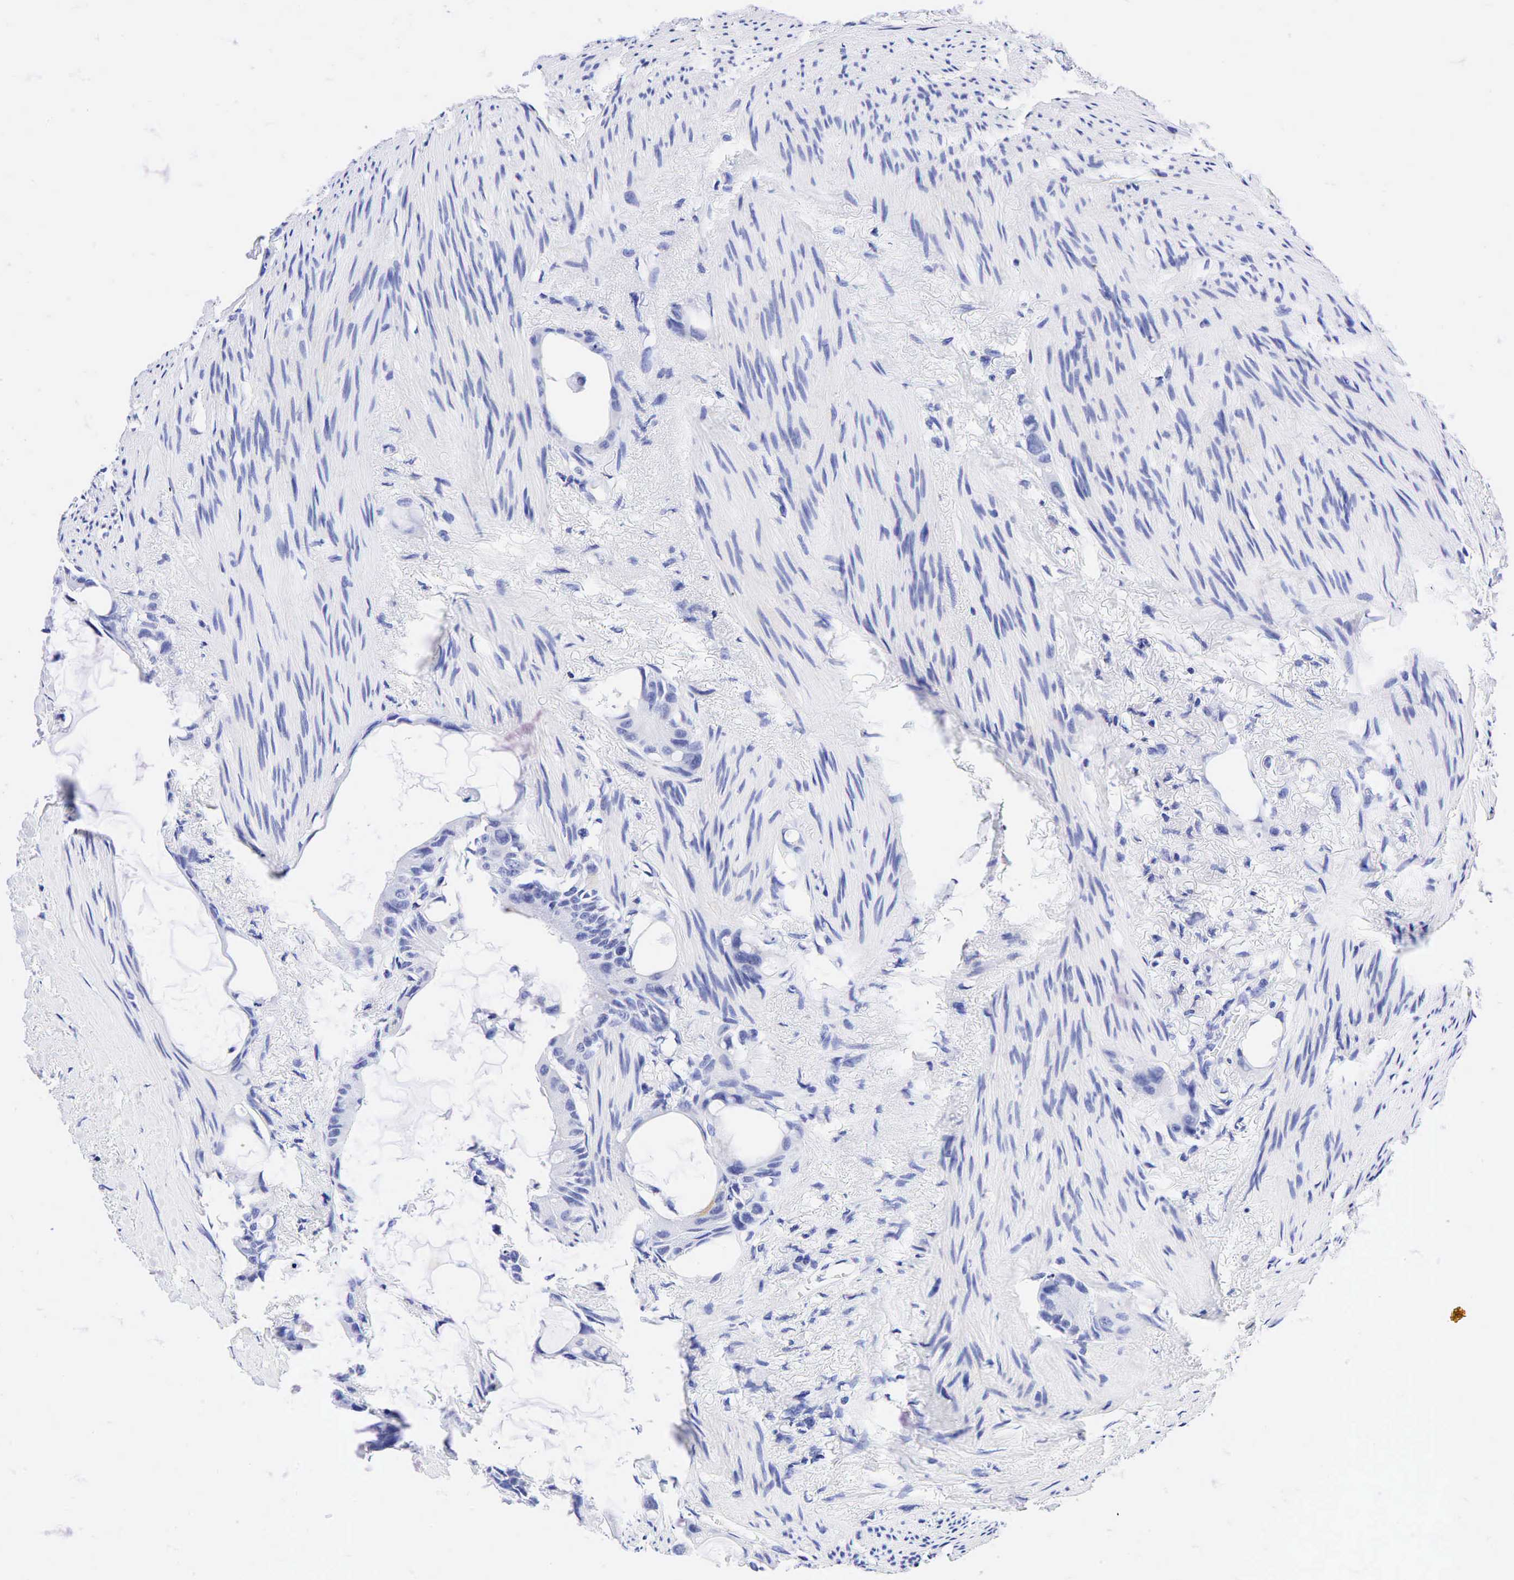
{"staining": {"intensity": "negative", "quantity": "none", "location": "none"}, "tissue": "colorectal cancer", "cell_type": "Tumor cells", "image_type": "cancer", "snomed": [{"axis": "morphology", "description": "Adenocarcinoma, NOS"}, {"axis": "topography", "description": "Colon"}], "caption": "Colorectal cancer (adenocarcinoma) stained for a protein using immunohistochemistry exhibits no staining tumor cells.", "gene": "TNFRSF8", "patient": {"sex": "male", "age": 70}}